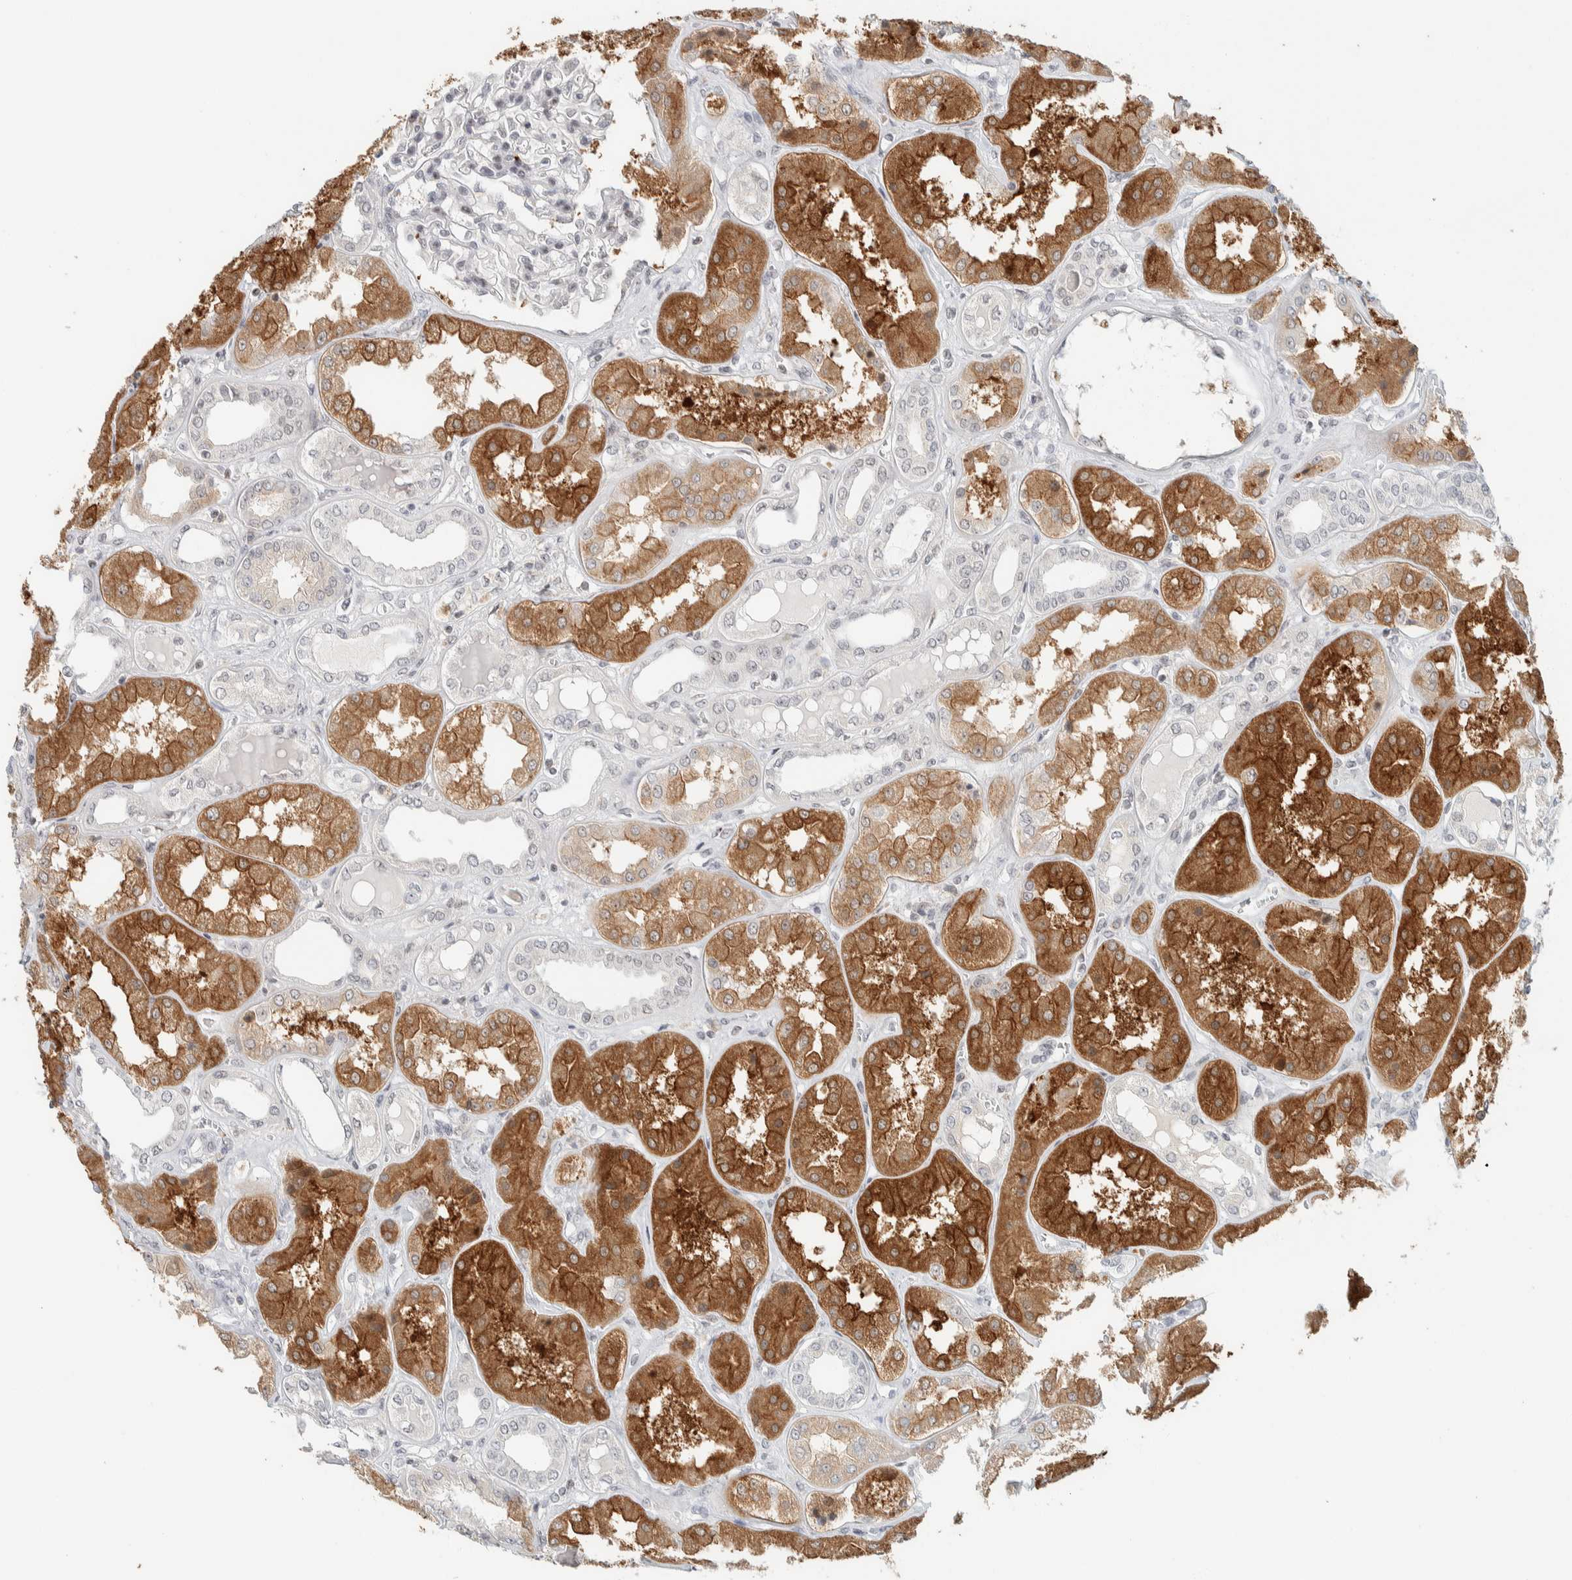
{"staining": {"intensity": "moderate", "quantity": "<25%", "location": "nuclear"}, "tissue": "kidney", "cell_type": "Cells in glomeruli", "image_type": "normal", "snomed": [{"axis": "morphology", "description": "Normal tissue, NOS"}, {"axis": "topography", "description": "Kidney"}], "caption": "A brown stain highlights moderate nuclear positivity of a protein in cells in glomeruli of unremarkable human kidney.", "gene": "ZBTB2", "patient": {"sex": "female", "age": 56}}